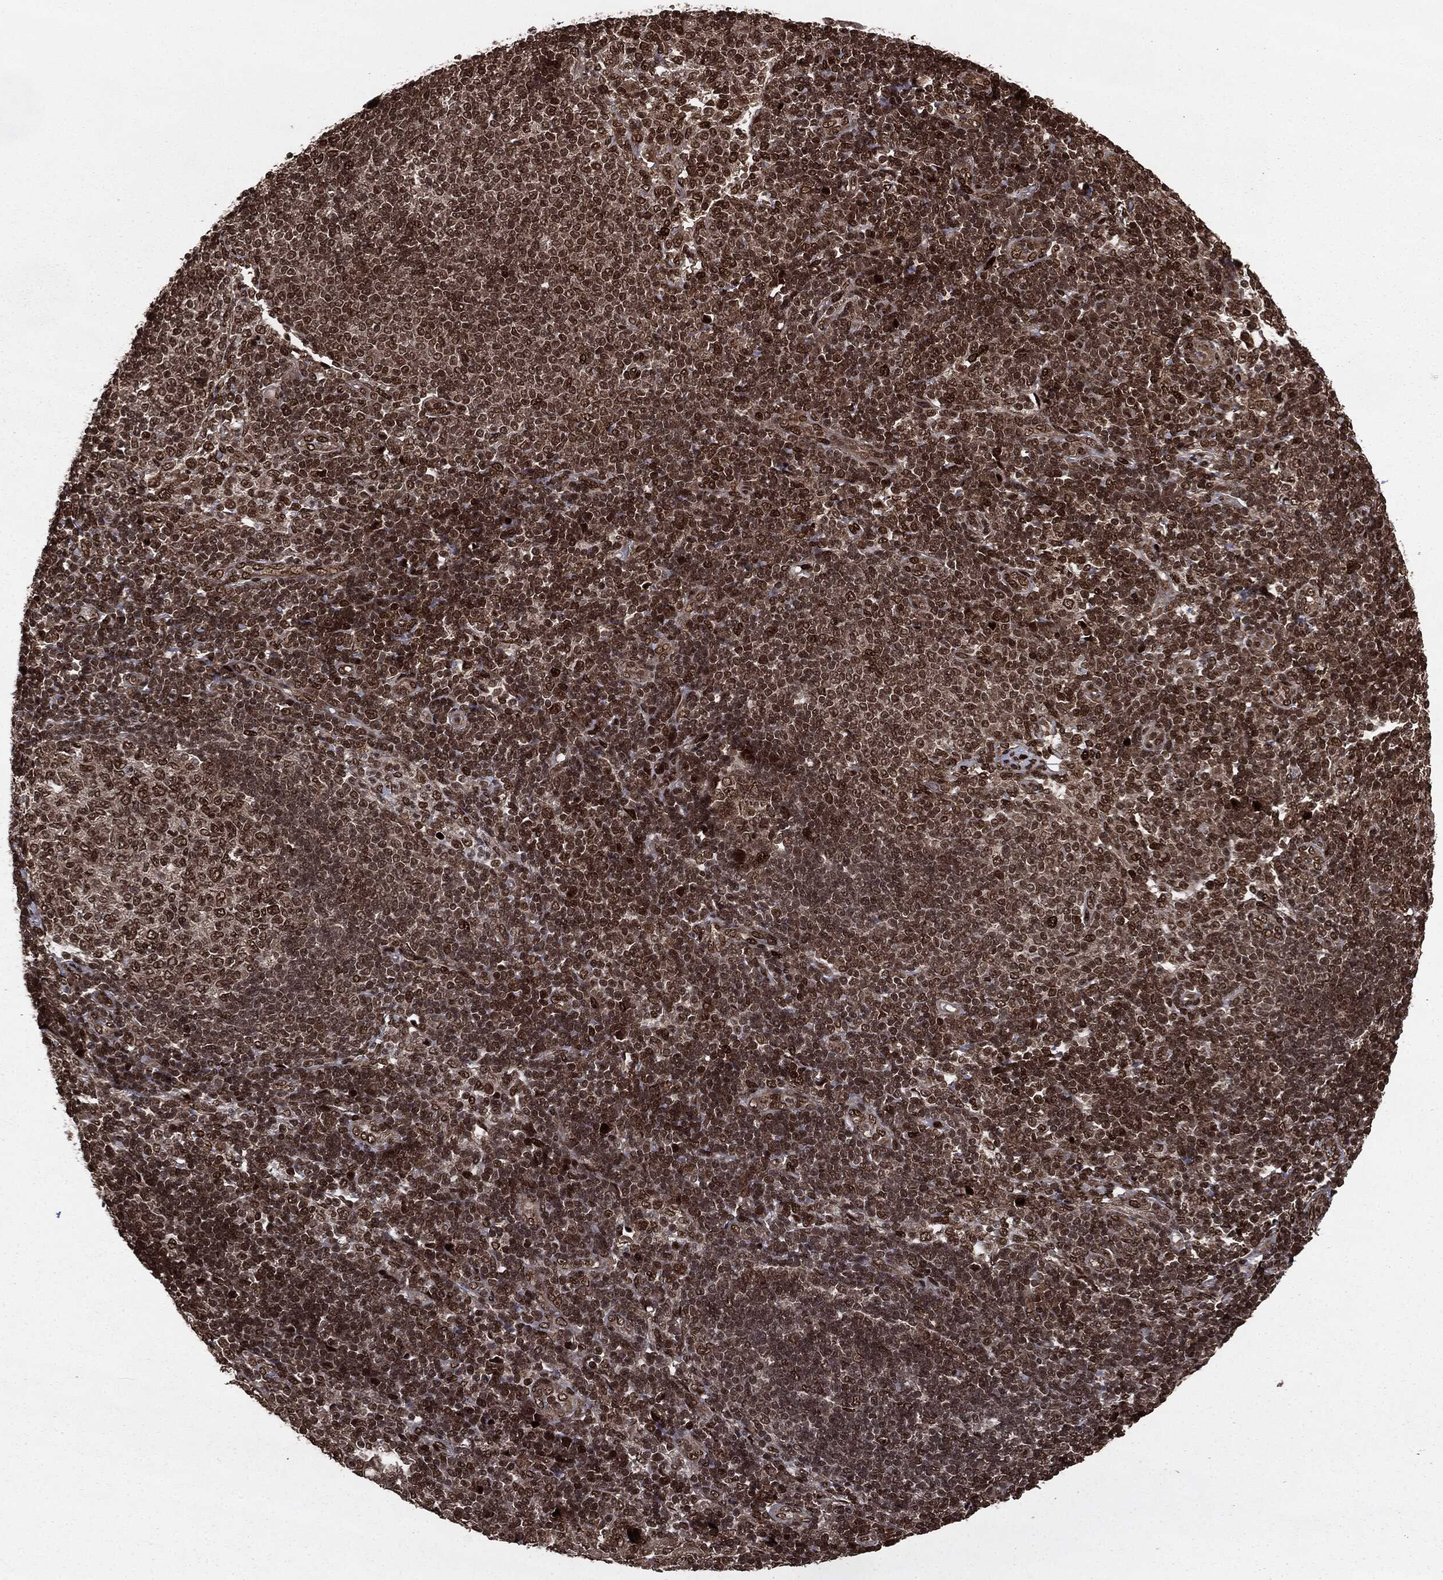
{"staining": {"intensity": "strong", "quantity": ">75%", "location": "nuclear"}, "tissue": "pancreatic cancer", "cell_type": "Tumor cells", "image_type": "cancer", "snomed": [{"axis": "morphology", "description": "Adenocarcinoma, NOS"}, {"axis": "topography", "description": "Pancreas"}], "caption": "High-magnification brightfield microscopy of pancreatic cancer (adenocarcinoma) stained with DAB (3,3'-diaminobenzidine) (brown) and counterstained with hematoxylin (blue). tumor cells exhibit strong nuclear expression is appreciated in approximately>75% of cells. Immunohistochemistry stains the protein of interest in brown and the nuclei are stained blue.", "gene": "DVL2", "patient": {"sex": "male", "age": 68}}